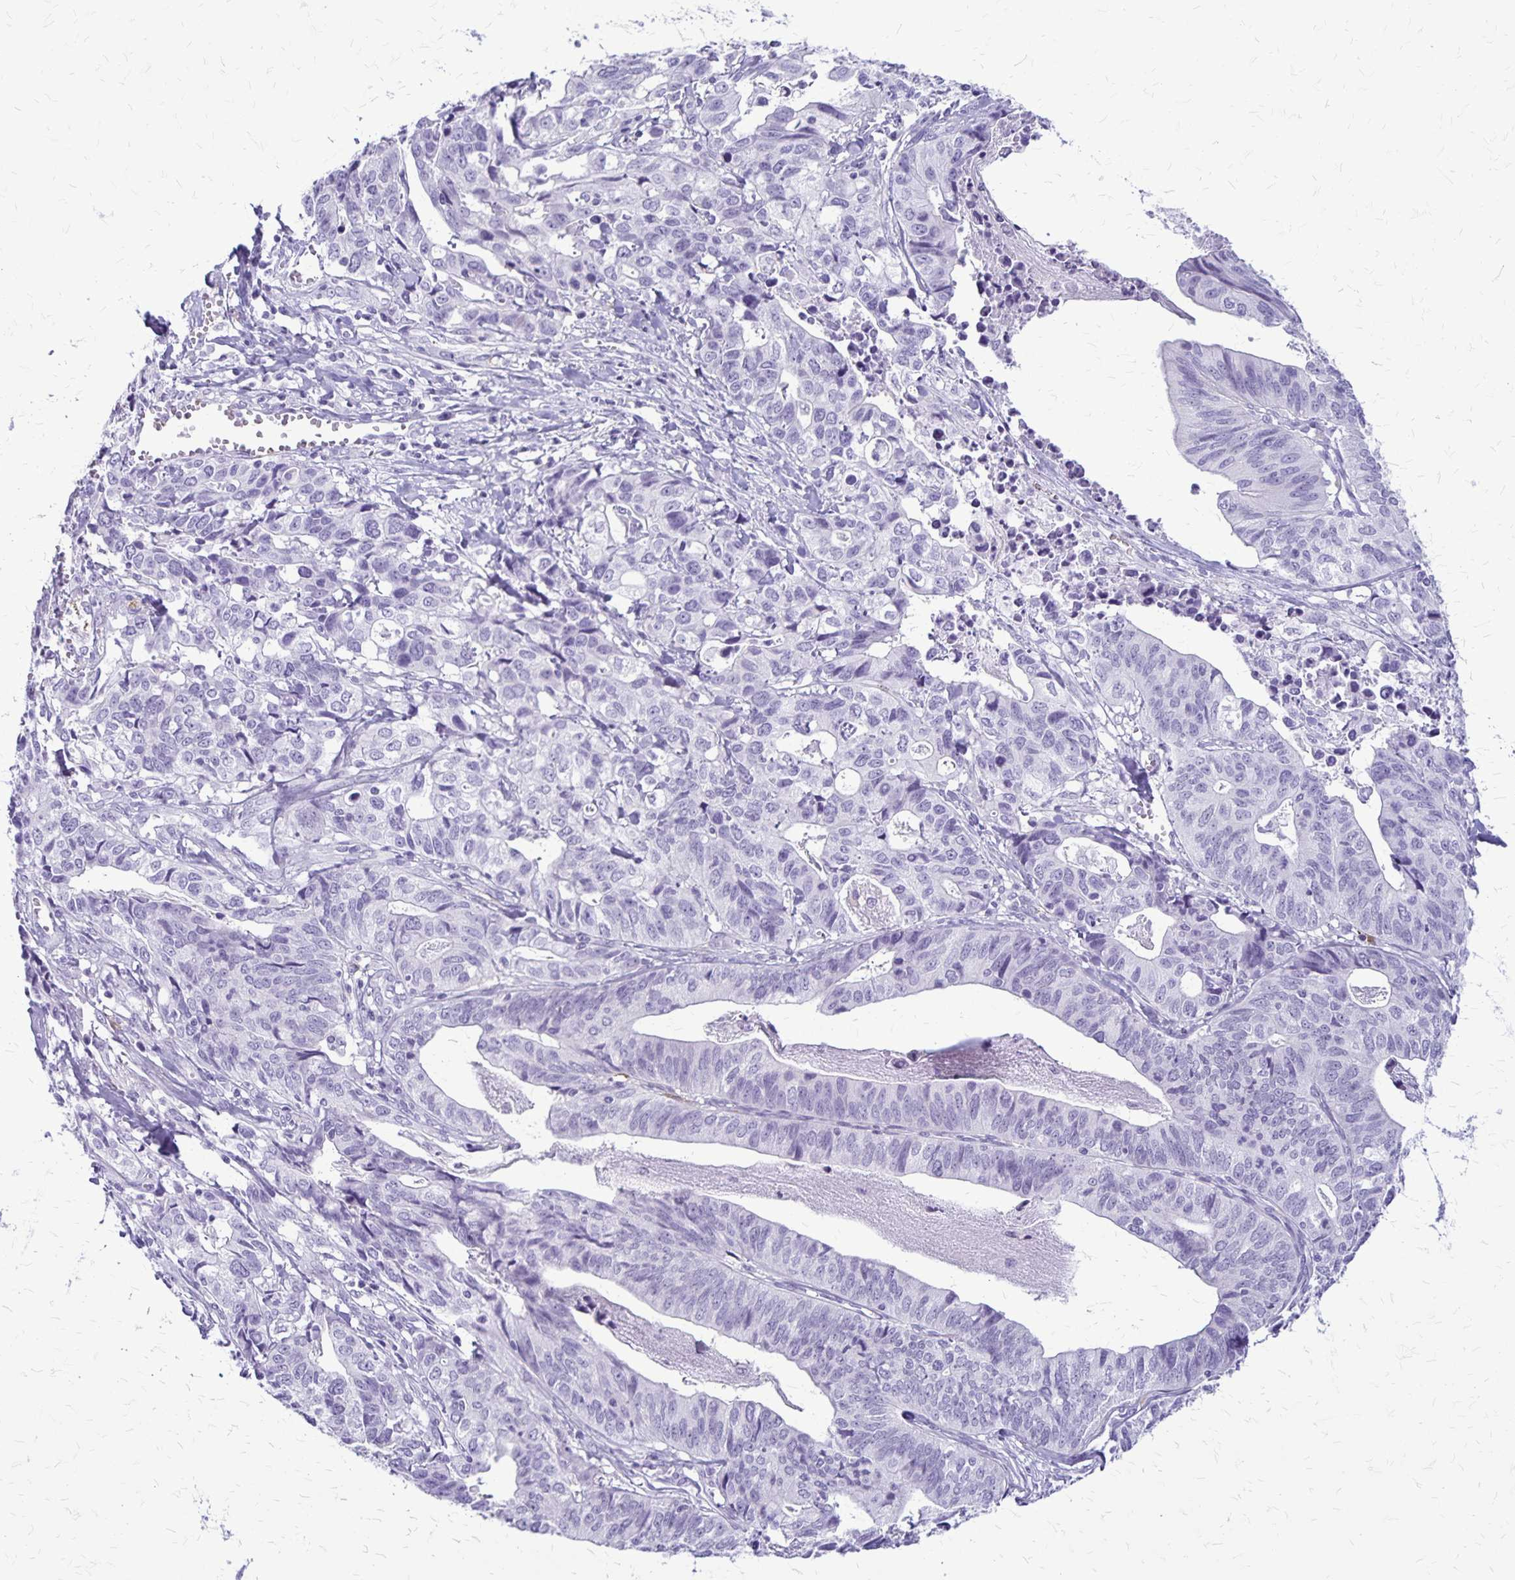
{"staining": {"intensity": "negative", "quantity": "none", "location": "none"}, "tissue": "stomach cancer", "cell_type": "Tumor cells", "image_type": "cancer", "snomed": [{"axis": "morphology", "description": "Adenocarcinoma, NOS"}, {"axis": "topography", "description": "Stomach, upper"}], "caption": "The histopathology image demonstrates no significant positivity in tumor cells of stomach cancer. (Immunohistochemistry, brightfield microscopy, high magnification).", "gene": "RTN1", "patient": {"sex": "female", "age": 67}}